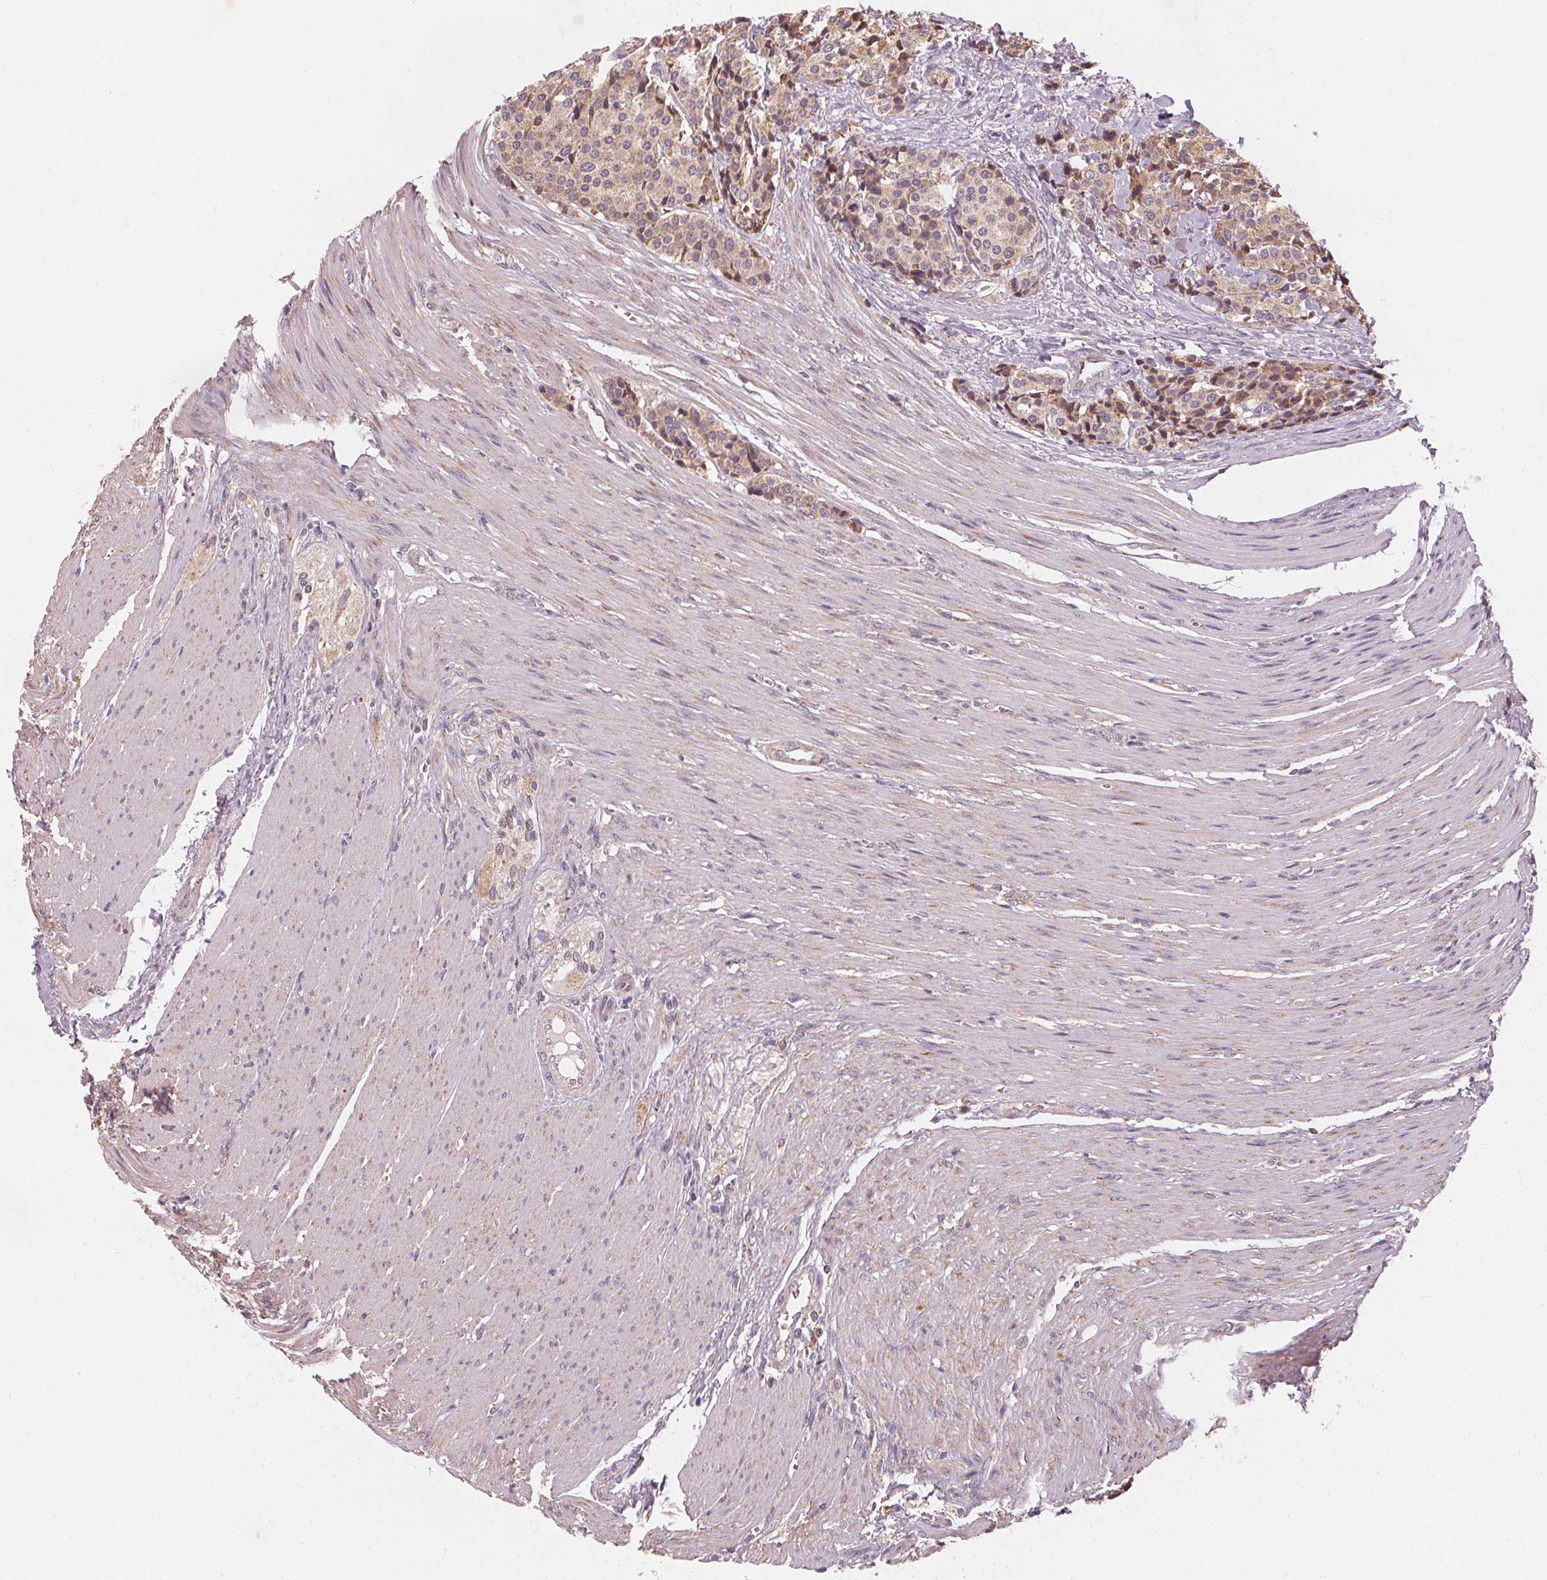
{"staining": {"intensity": "weak", "quantity": ">75%", "location": "cytoplasmic/membranous"}, "tissue": "carcinoid", "cell_type": "Tumor cells", "image_type": "cancer", "snomed": [{"axis": "morphology", "description": "Carcinoid, malignant, NOS"}, {"axis": "topography", "description": "Small intestine"}], "caption": "IHC of human carcinoid displays low levels of weak cytoplasmic/membranous expression in about >75% of tumor cells. The staining was performed using DAB, with brown indicating positive protein expression. Nuclei are stained blue with hematoxylin.", "gene": "MATCAP1", "patient": {"sex": "male", "age": 73}}